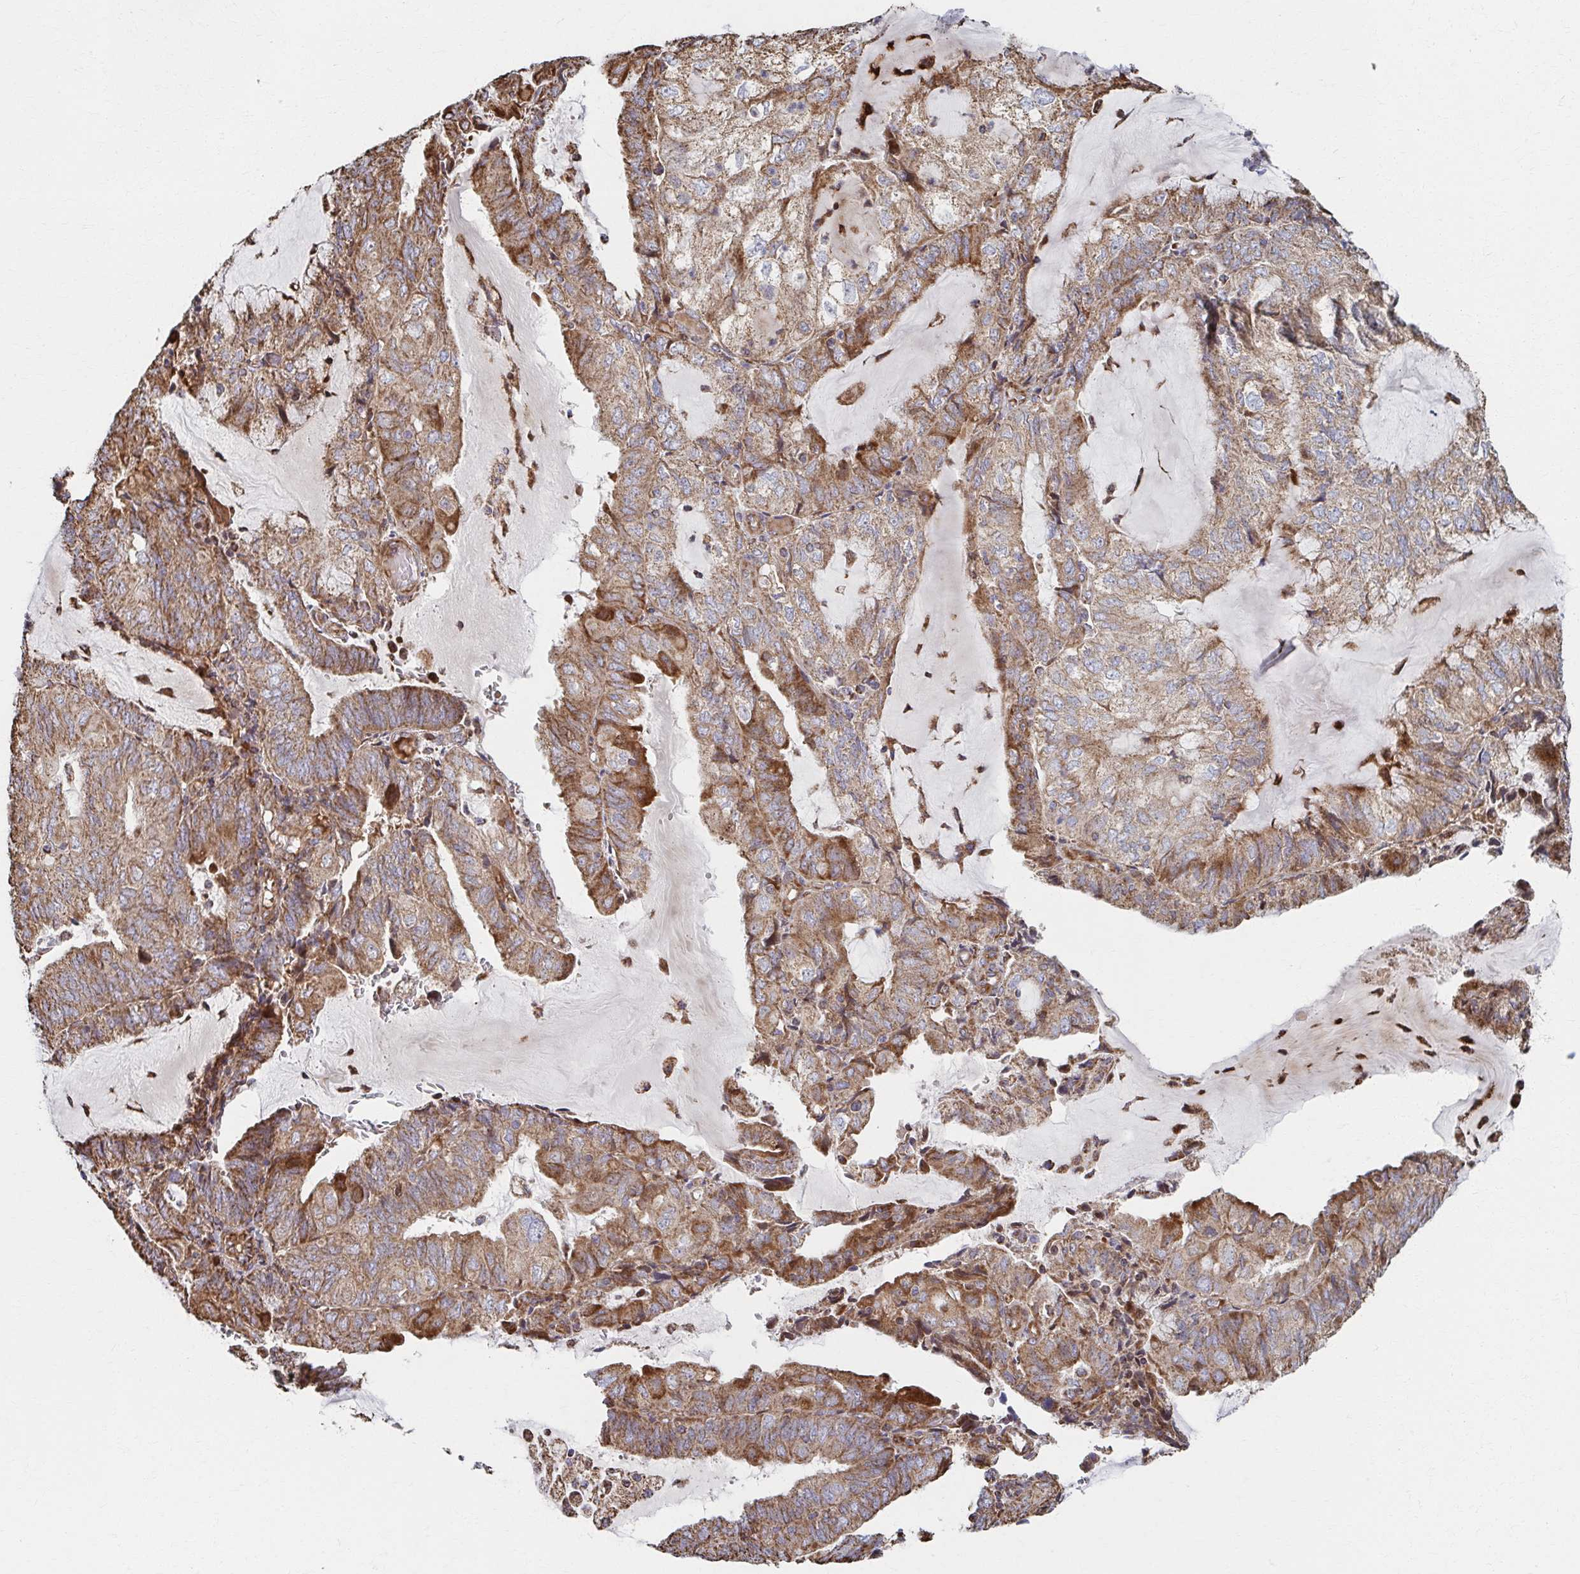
{"staining": {"intensity": "moderate", "quantity": ">75%", "location": "cytoplasmic/membranous"}, "tissue": "endometrial cancer", "cell_type": "Tumor cells", "image_type": "cancer", "snomed": [{"axis": "morphology", "description": "Adenocarcinoma, NOS"}, {"axis": "topography", "description": "Endometrium"}], "caption": "This image demonstrates immunohistochemistry (IHC) staining of human endometrial cancer, with medium moderate cytoplasmic/membranous expression in about >75% of tumor cells.", "gene": "SAT1", "patient": {"sex": "female", "age": 81}}